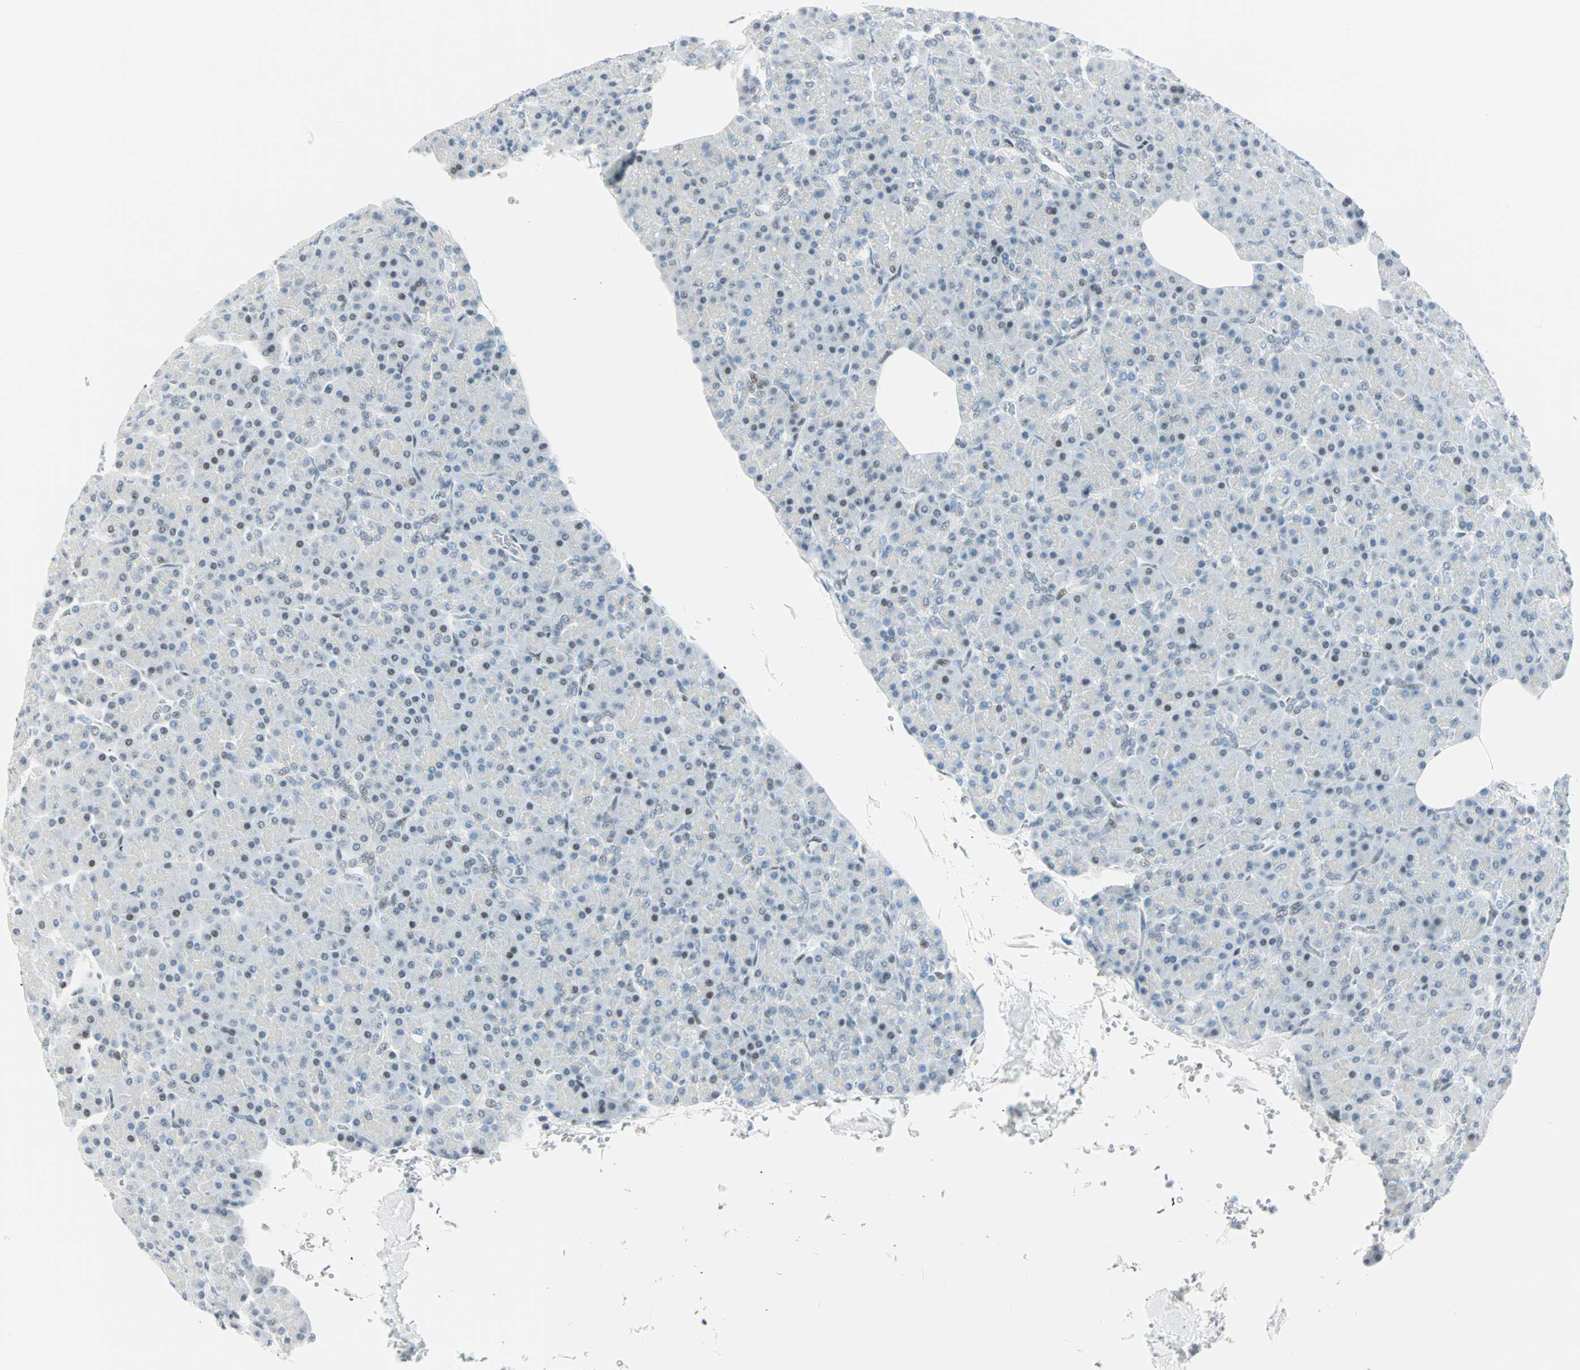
{"staining": {"intensity": "weak", "quantity": "<25%", "location": "nuclear"}, "tissue": "pancreas", "cell_type": "Exocrine glandular cells", "image_type": "normal", "snomed": [{"axis": "morphology", "description": "Normal tissue, NOS"}, {"axis": "topography", "description": "Pancreas"}], "caption": "Human pancreas stained for a protein using IHC shows no expression in exocrine glandular cells.", "gene": "PKNOX1", "patient": {"sex": "female", "age": 43}}